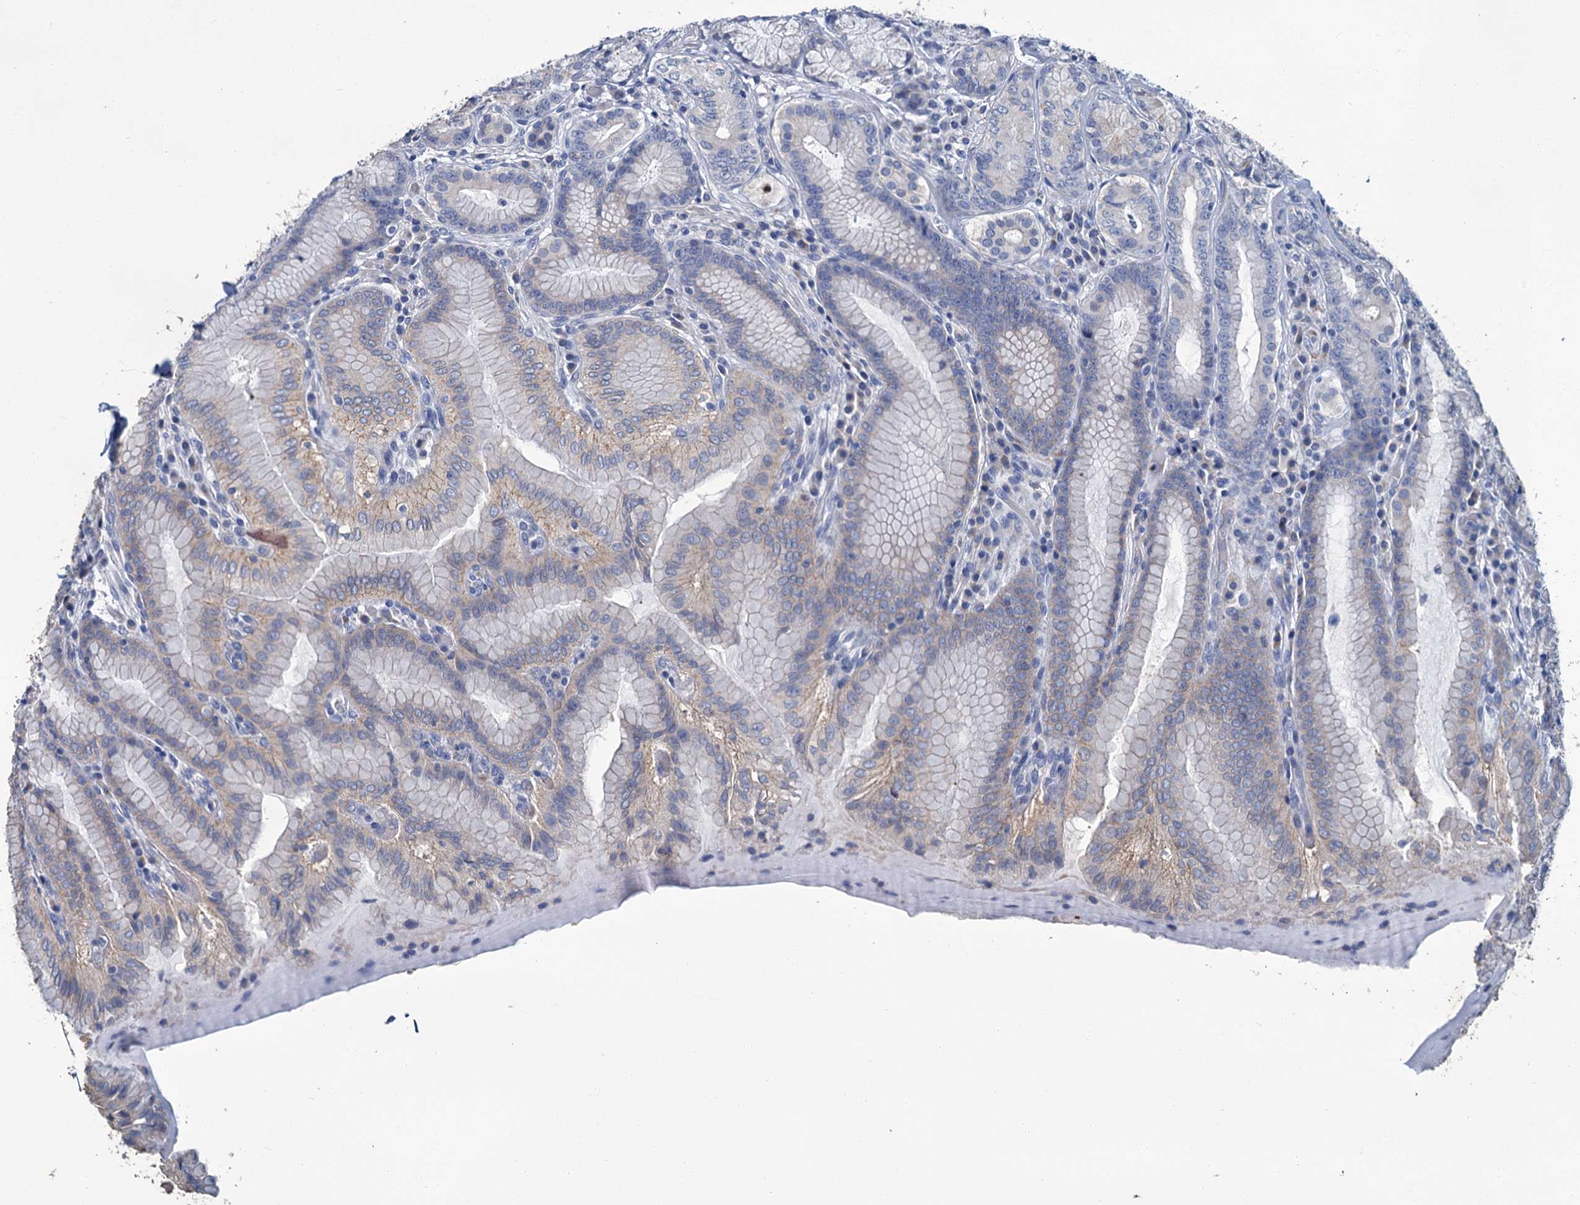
{"staining": {"intensity": "weak", "quantity": "<25%", "location": "cytoplasmic/membranous"}, "tissue": "stomach", "cell_type": "Glandular cells", "image_type": "normal", "snomed": [{"axis": "morphology", "description": "Normal tissue, NOS"}, {"axis": "topography", "description": "Stomach, upper"}, {"axis": "topography", "description": "Stomach, lower"}], "caption": "There is no significant staining in glandular cells of stomach. (DAB (3,3'-diaminobenzidine) IHC with hematoxylin counter stain).", "gene": "SNCB", "patient": {"sex": "female", "age": 76}}